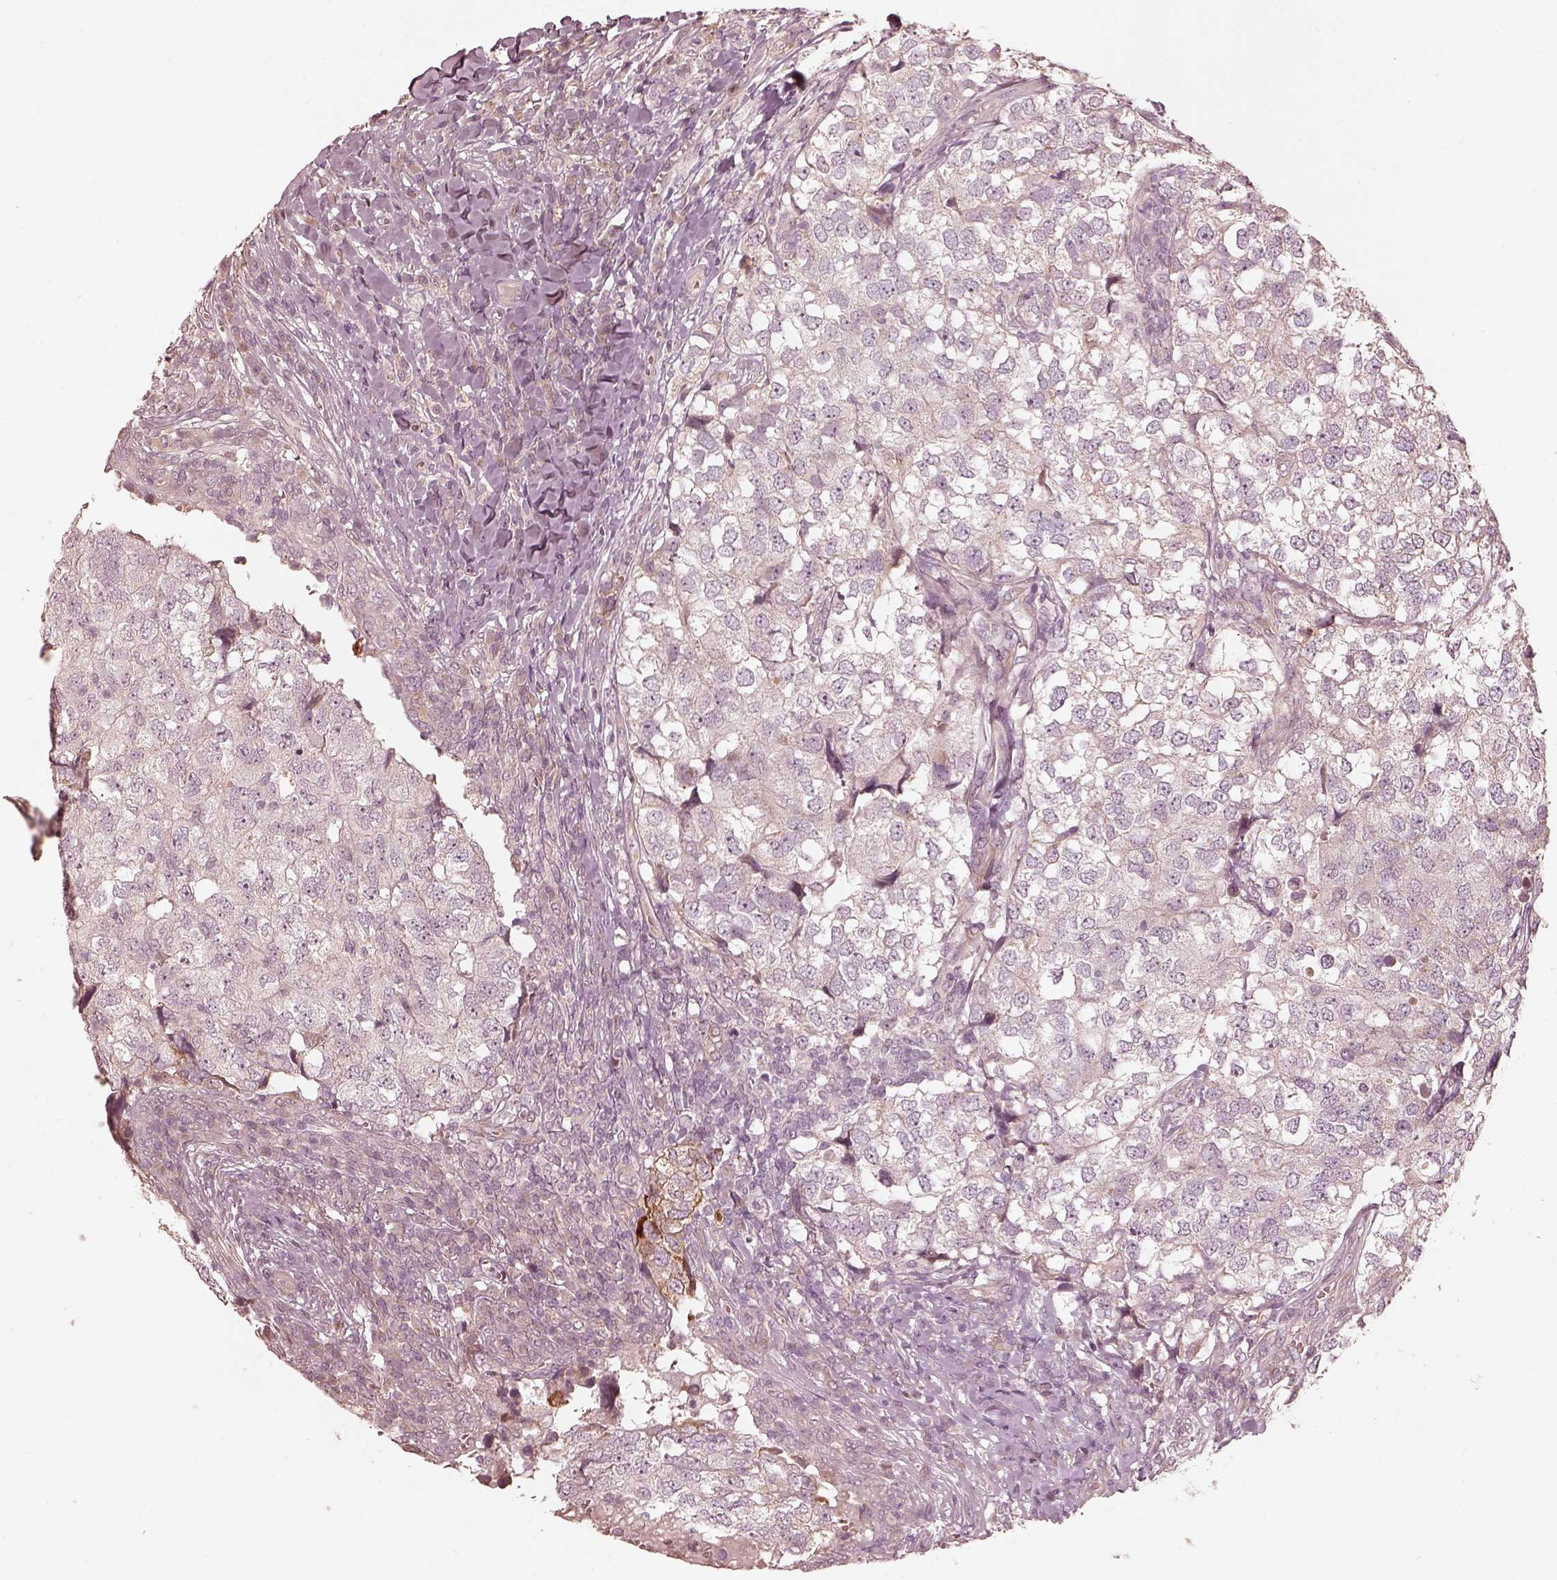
{"staining": {"intensity": "negative", "quantity": "none", "location": "none"}, "tissue": "breast cancer", "cell_type": "Tumor cells", "image_type": "cancer", "snomed": [{"axis": "morphology", "description": "Duct carcinoma"}, {"axis": "topography", "description": "Breast"}], "caption": "Photomicrograph shows no protein positivity in tumor cells of breast invasive ductal carcinoma tissue.", "gene": "WLS", "patient": {"sex": "female", "age": 30}}